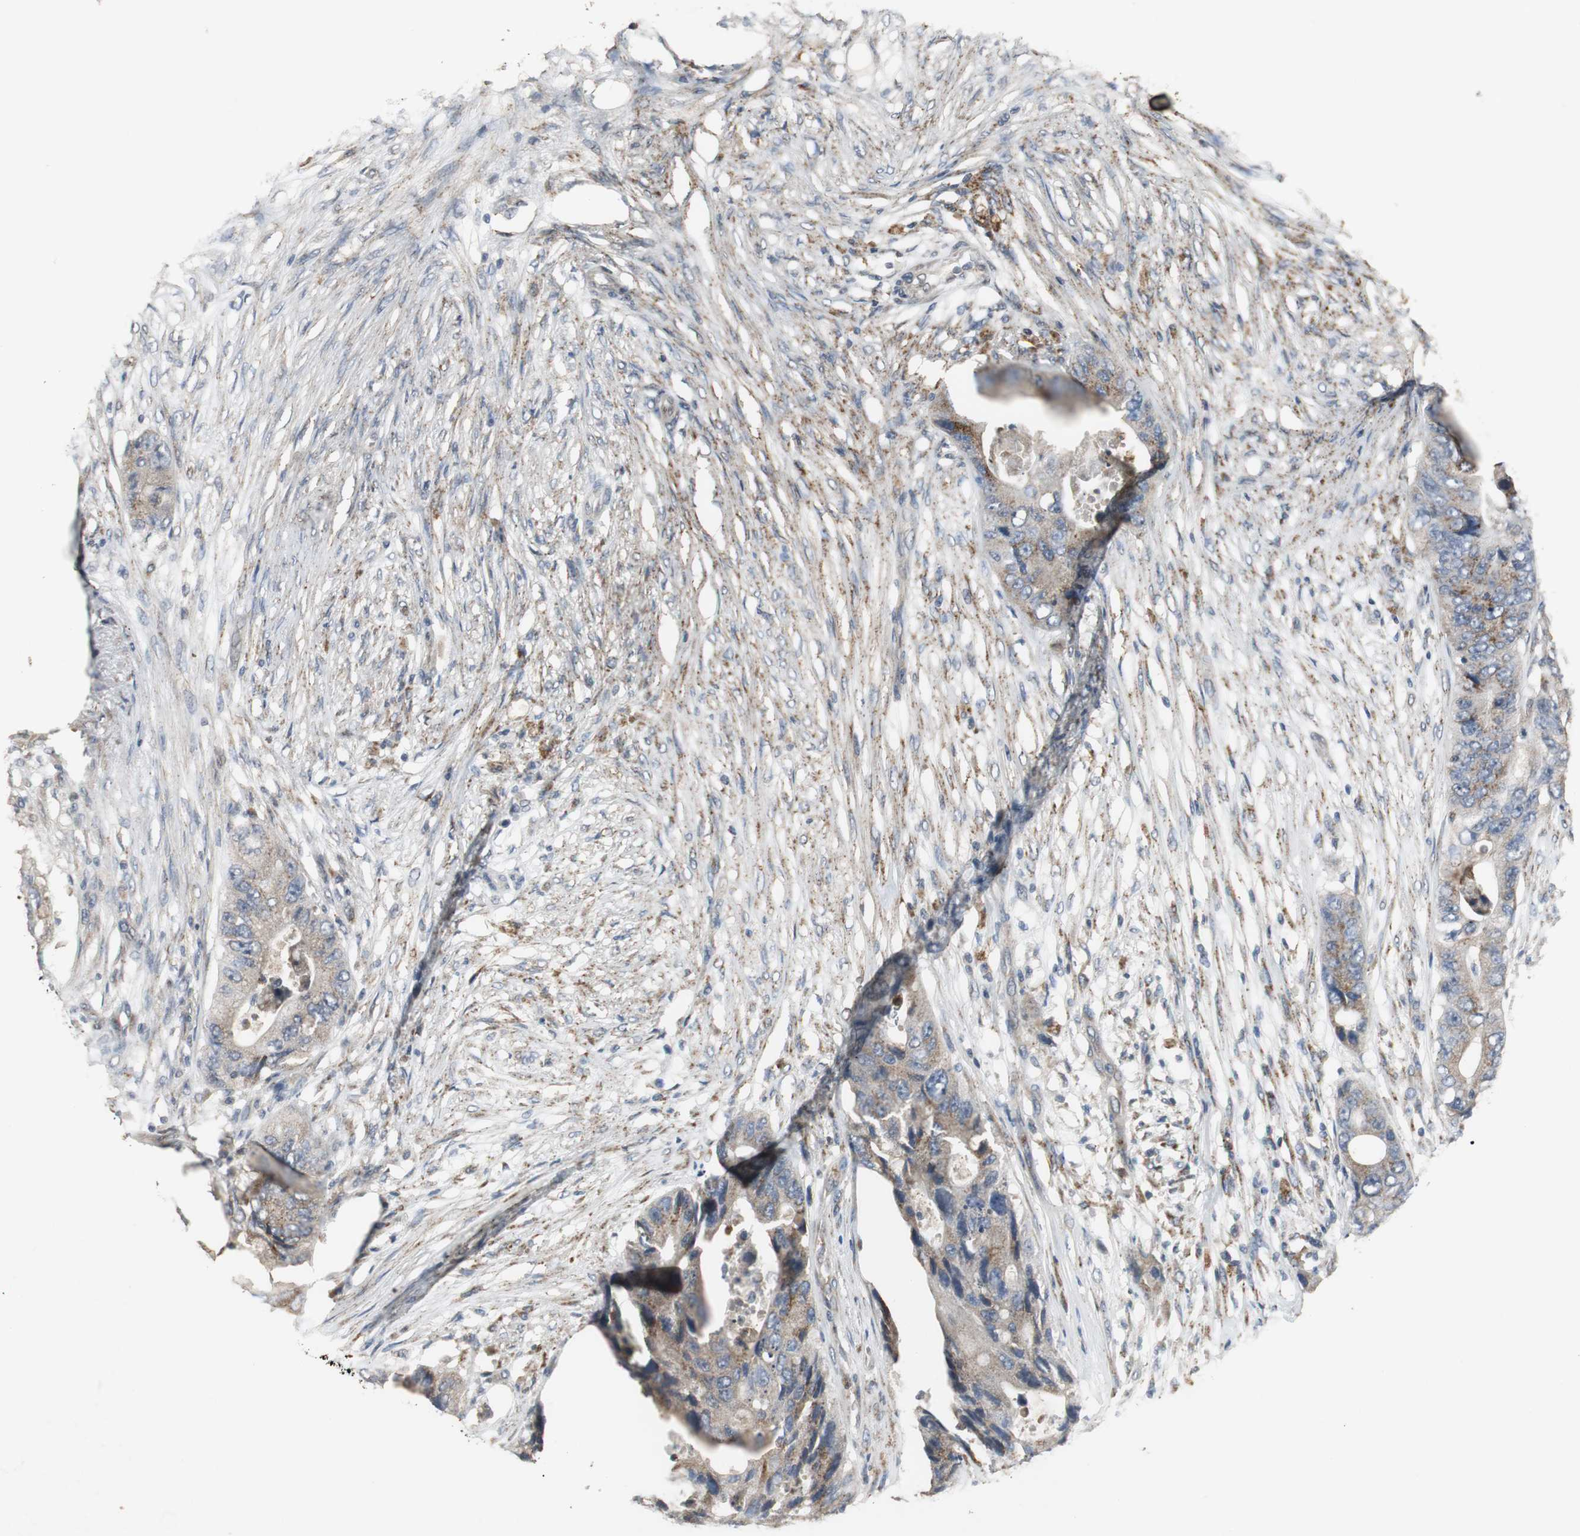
{"staining": {"intensity": "weak", "quantity": ">75%", "location": "cytoplasmic/membranous"}, "tissue": "colorectal cancer", "cell_type": "Tumor cells", "image_type": "cancer", "snomed": [{"axis": "morphology", "description": "Adenocarcinoma, NOS"}, {"axis": "topography", "description": "Colon"}], "caption": "Protein expression by immunohistochemistry (IHC) demonstrates weak cytoplasmic/membranous staining in approximately >75% of tumor cells in colorectal cancer.", "gene": "JTB", "patient": {"sex": "male", "age": 71}}